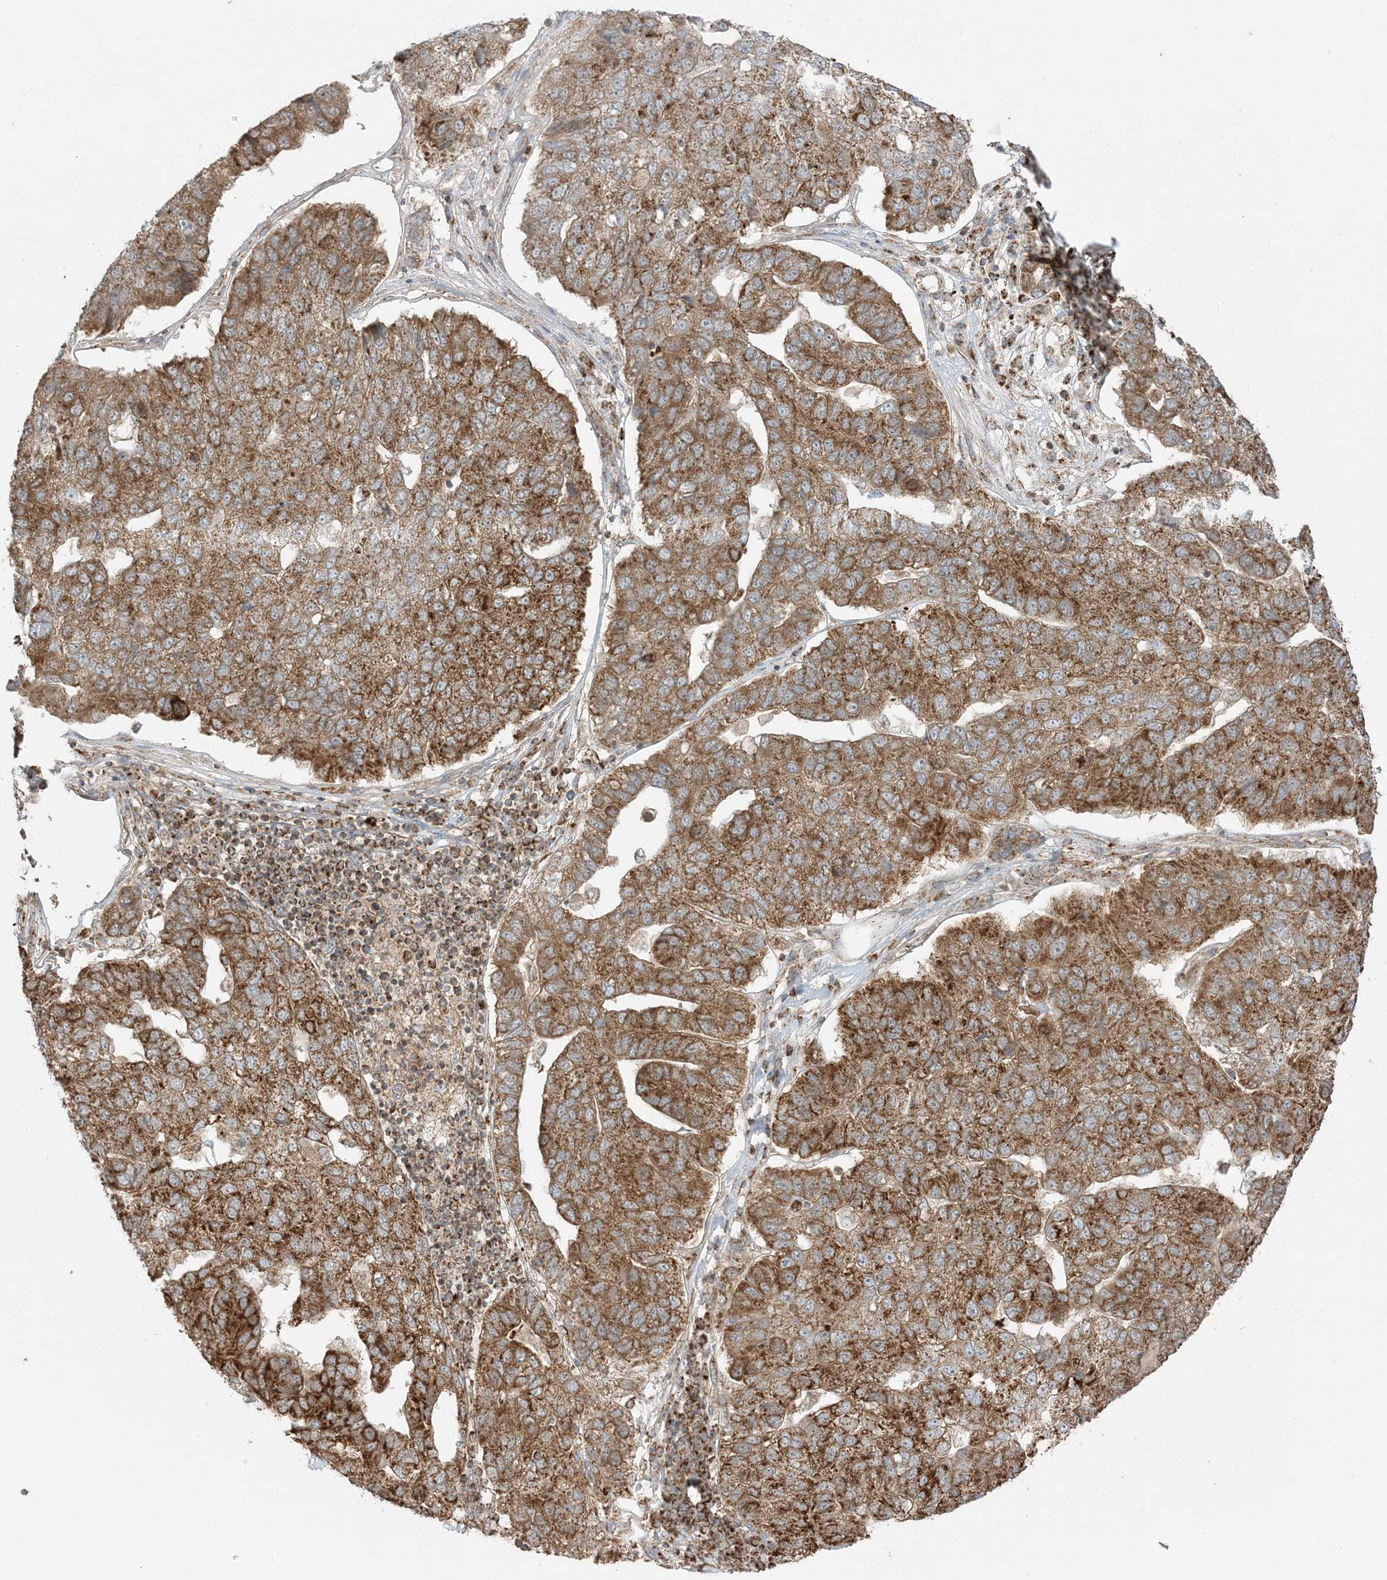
{"staining": {"intensity": "strong", "quantity": ">75%", "location": "cytoplasmic/membranous"}, "tissue": "pancreatic cancer", "cell_type": "Tumor cells", "image_type": "cancer", "snomed": [{"axis": "morphology", "description": "Adenocarcinoma, NOS"}, {"axis": "topography", "description": "Pancreas"}], "caption": "High-magnification brightfield microscopy of pancreatic cancer (adenocarcinoma) stained with DAB (brown) and counterstained with hematoxylin (blue). tumor cells exhibit strong cytoplasmic/membranous positivity is present in about>75% of cells.", "gene": "N4BP3", "patient": {"sex": "female", "age": 61}}